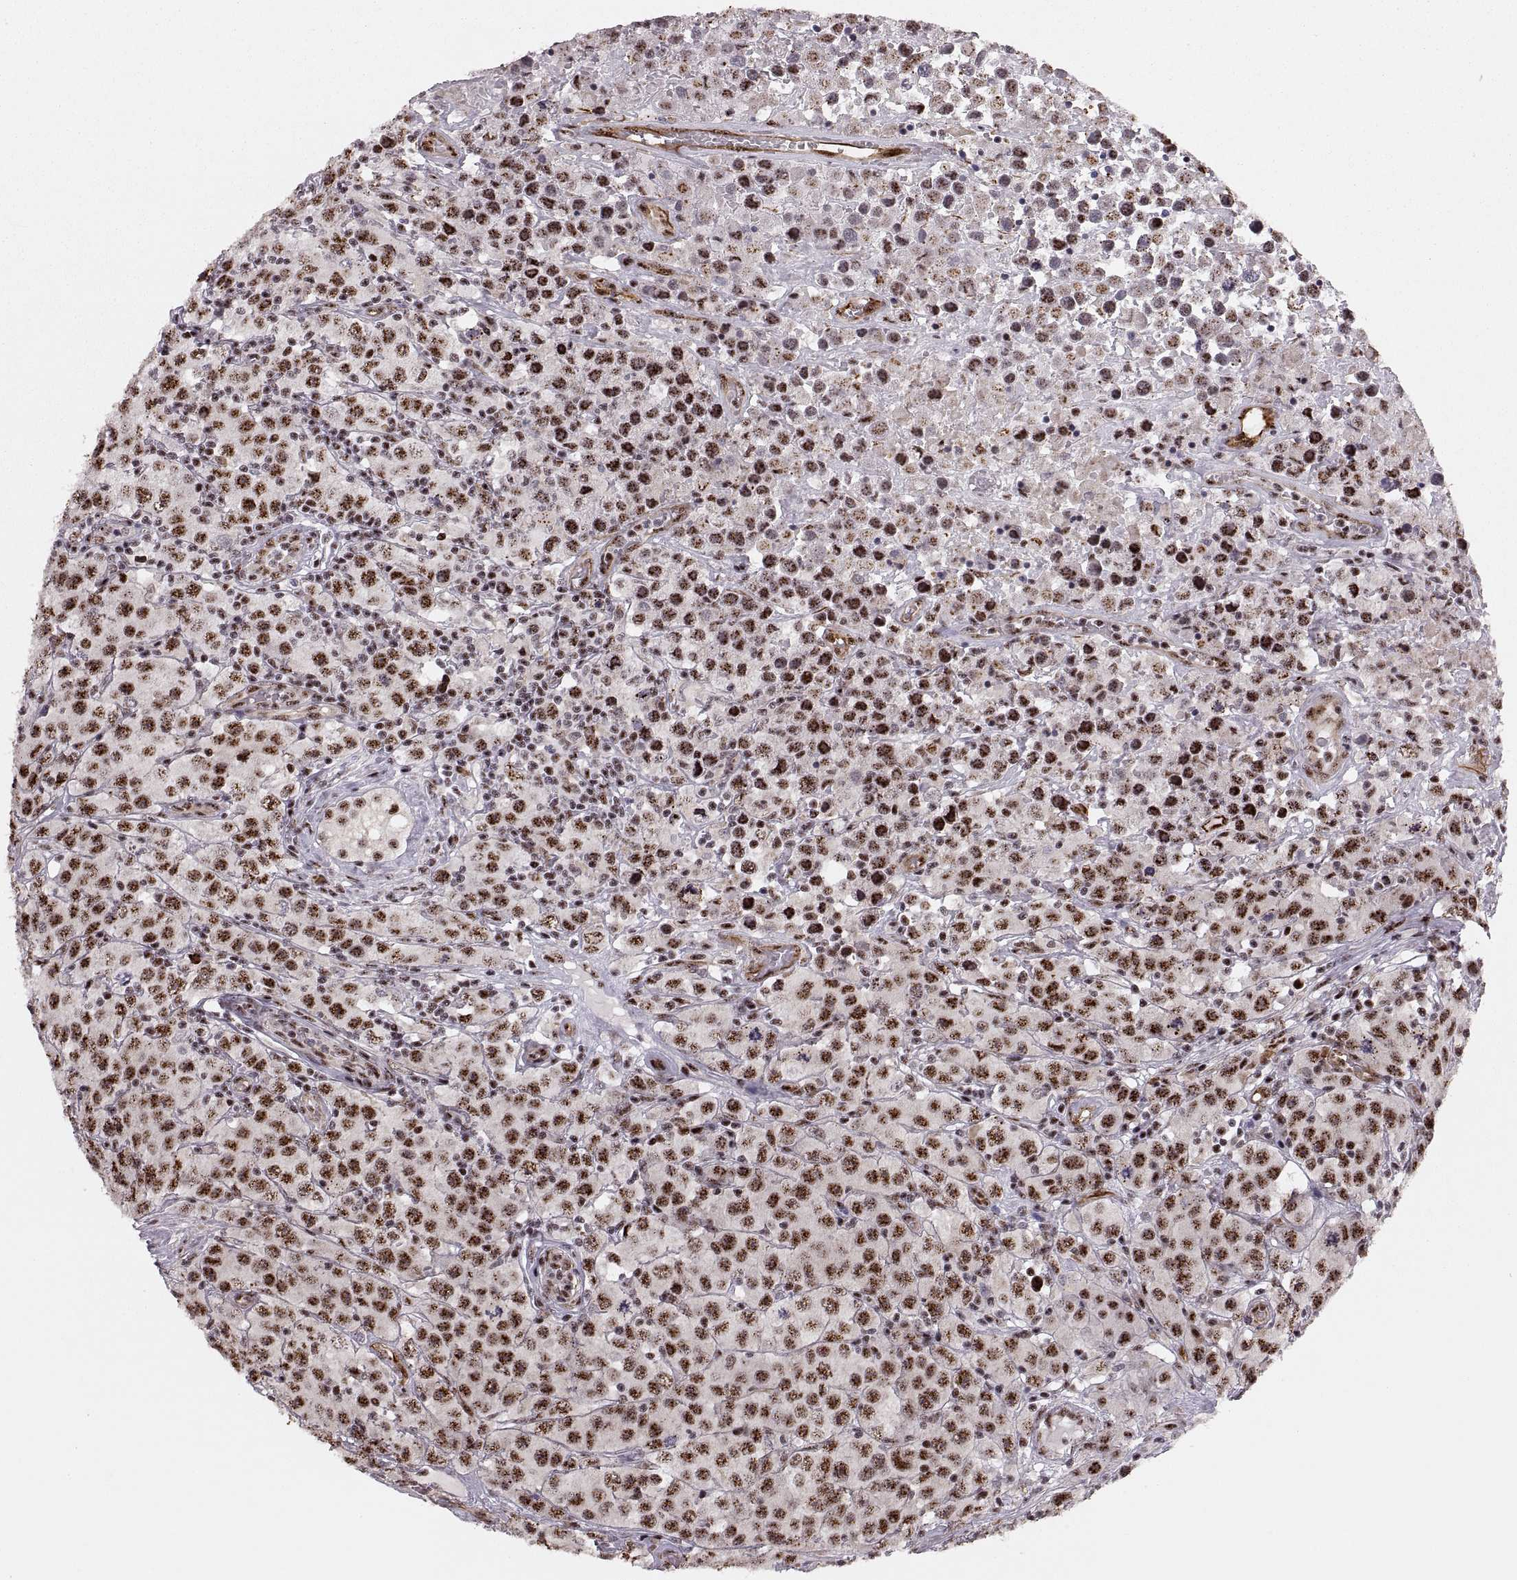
{"staining": {"intensity": "strong", "quantity": ">75%", "location": "nuclear"}, "tissue": "testis cancer", "cell_type": "Tumor cells", "image_type": "cancer", "snomed": [{"axis": "morphology", "description": "Seminoma, NOS"}, {"axis": "topography", "description": "Testis"}], "caption": "This is a micrograph of IHC staining of testis cancer (seminoma), which shows strong expression in the nuclear of tumor cells.", "gene": "ZCCHC17", "patient": {"sex": "male", "age": 52}}